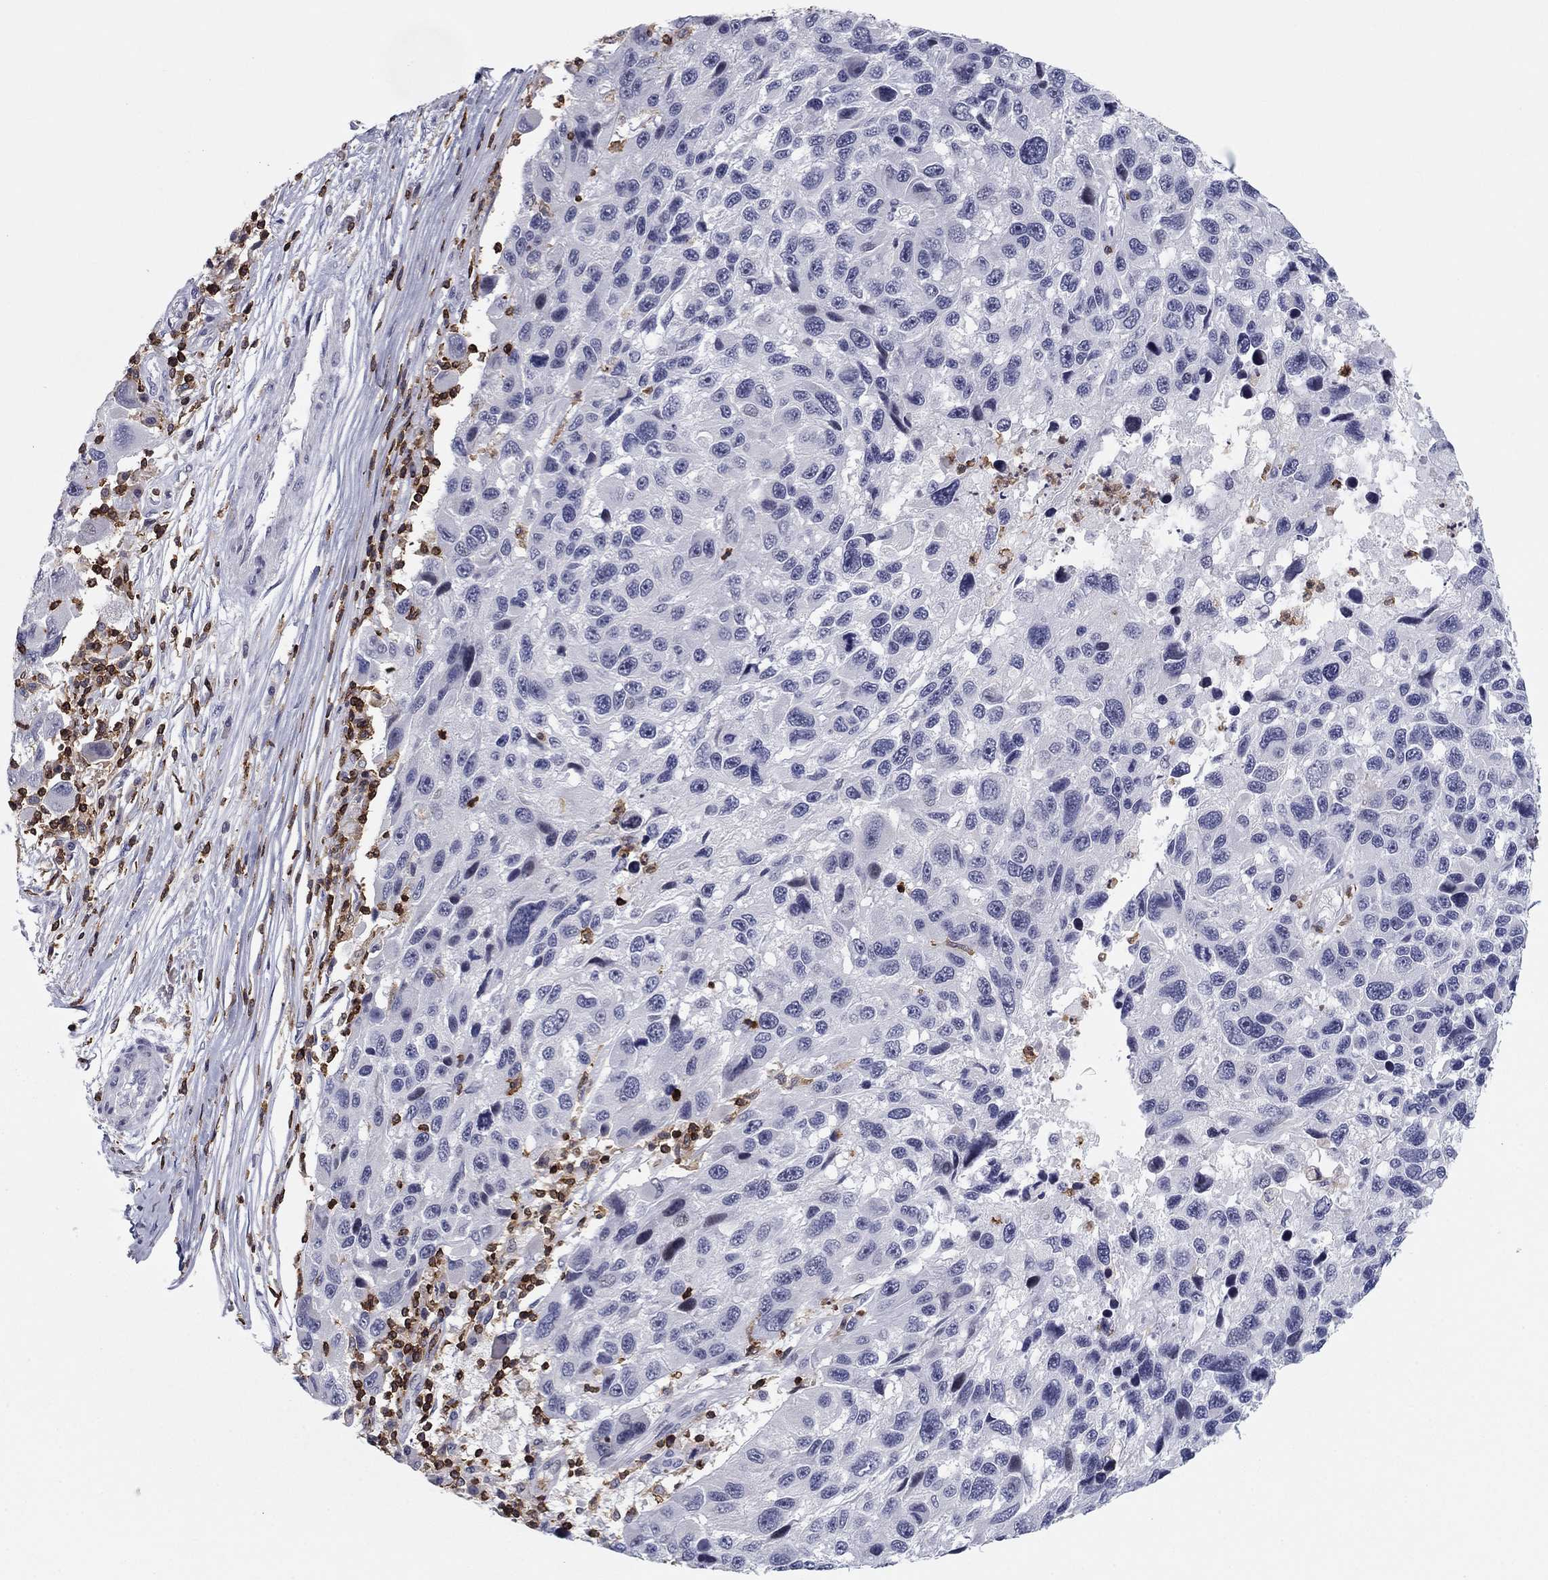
{"staining": {"intensity": "negative", "quantity": "none", "location": "none"}, "tissue": "melanoma", "cell_type": "Tumor cells", "image_type": "cancer", "snomed": [{"axis": "morphology", "description": "Malignant melanoma, NOS"}, {"axis": "topography", "description": "Skin"}], "caption": "A high-resolution micrograph shows IHC staining of melanoma, which reveals no significant expression in tumor cells.", "gene": "ARHGAP27", "patient": {"sex": "male", "age": 53}}